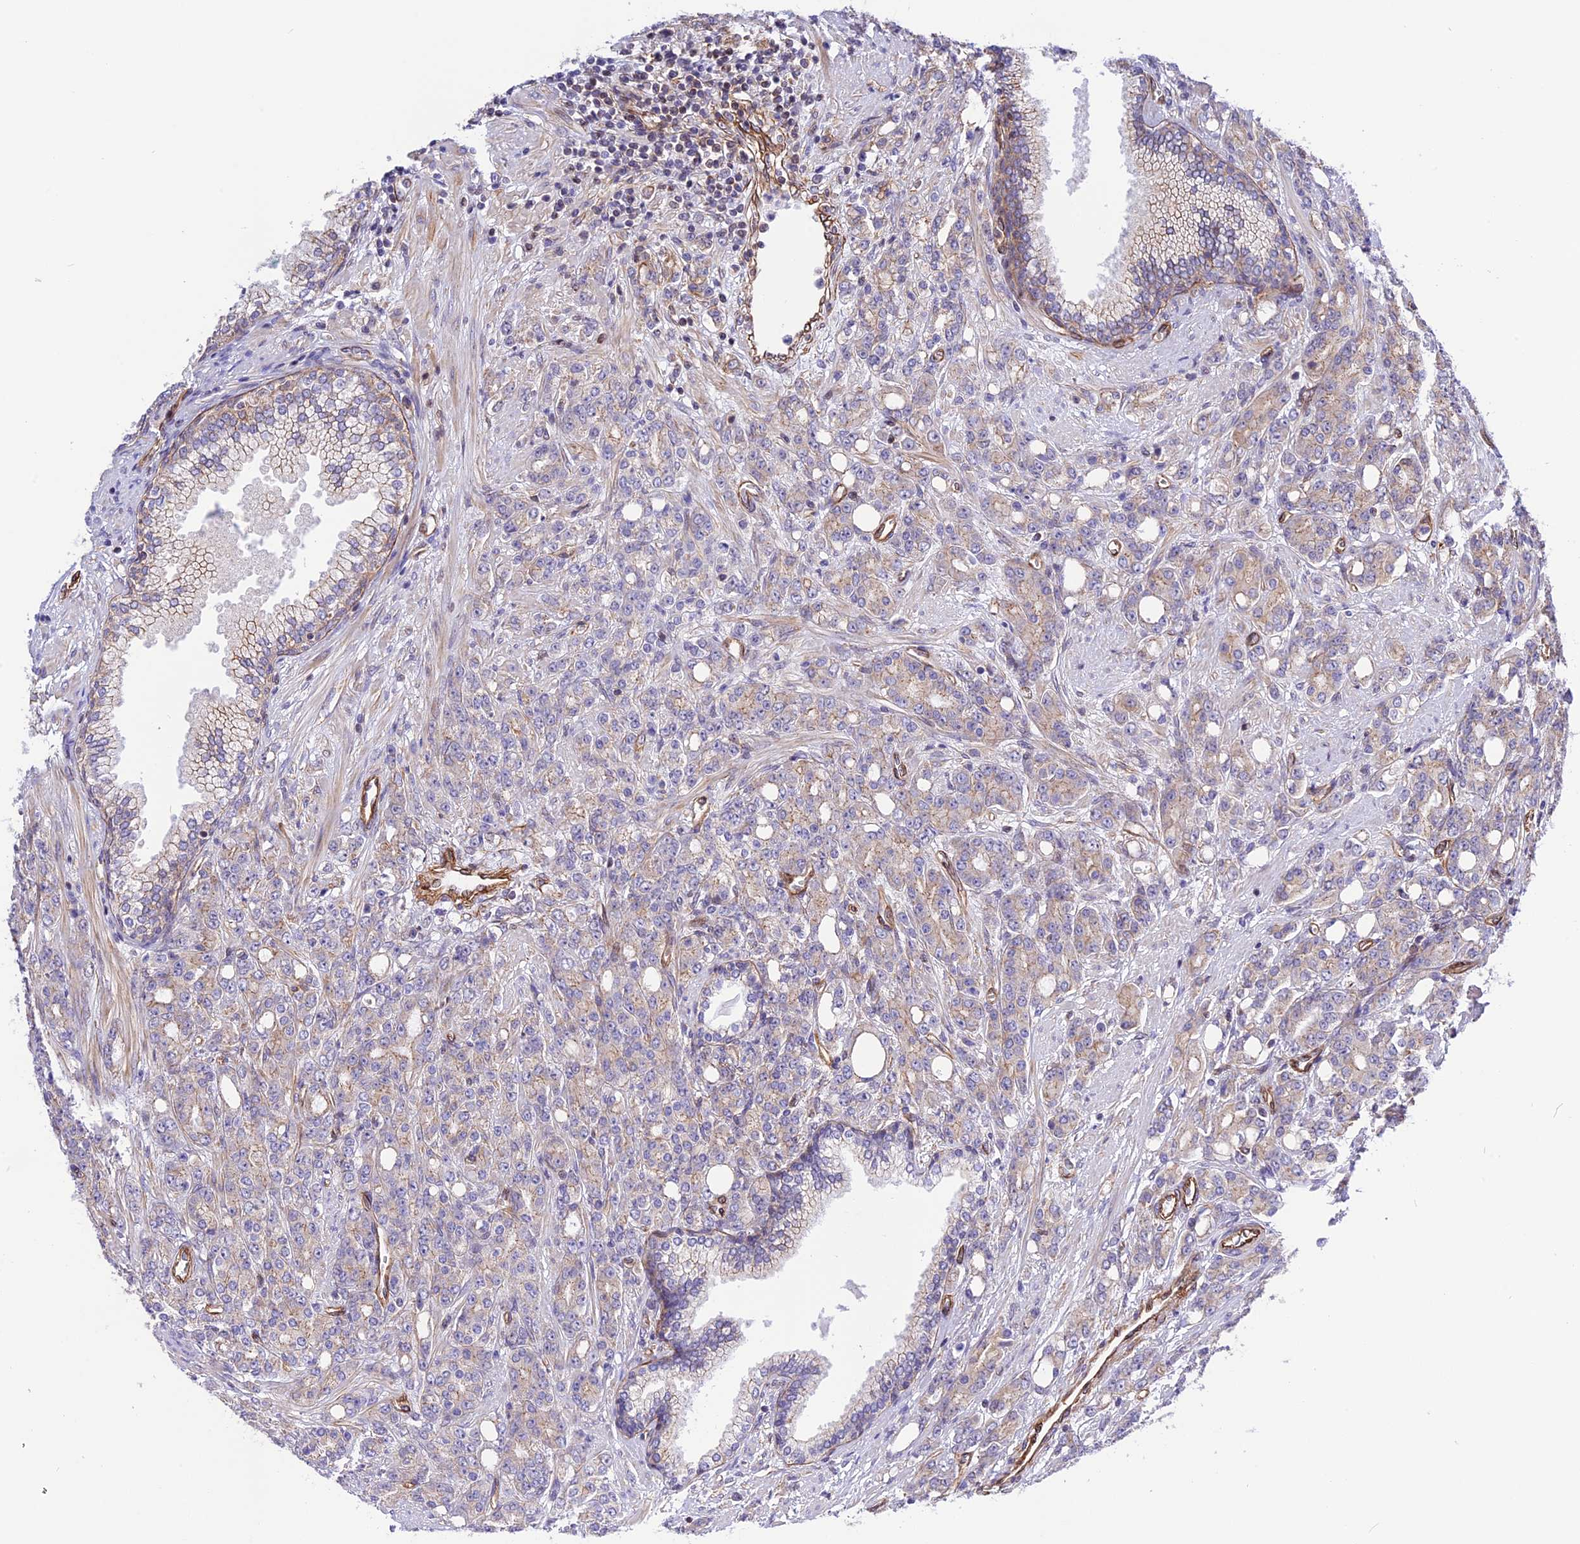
{"staining": {"intensity": "moderate", "quantity": "25%-75%", "location": "cytoplasmic/membranous"}, "tissue": "prostate cancer", "cell_type": "Tumor cells", "image_type": "cancer", "snomed": [{"axis": "morphology", "description": "Adenocarcinoma, High grade"}, {"axis": "topography", "description": "Prostate"}], "caption": "Immunohistochemical staining of human high-grade adenocarcinoma (prostate) reveals medium levels of moderate cytoplasmic/membranous protein staining in approximately 25%-75% of tumor cells. Ihc stains the protein of interest in brown and the nuclei are stained blue.", "gene": "R3HDM4", "patient": {"sex": "male", "age": 62}}